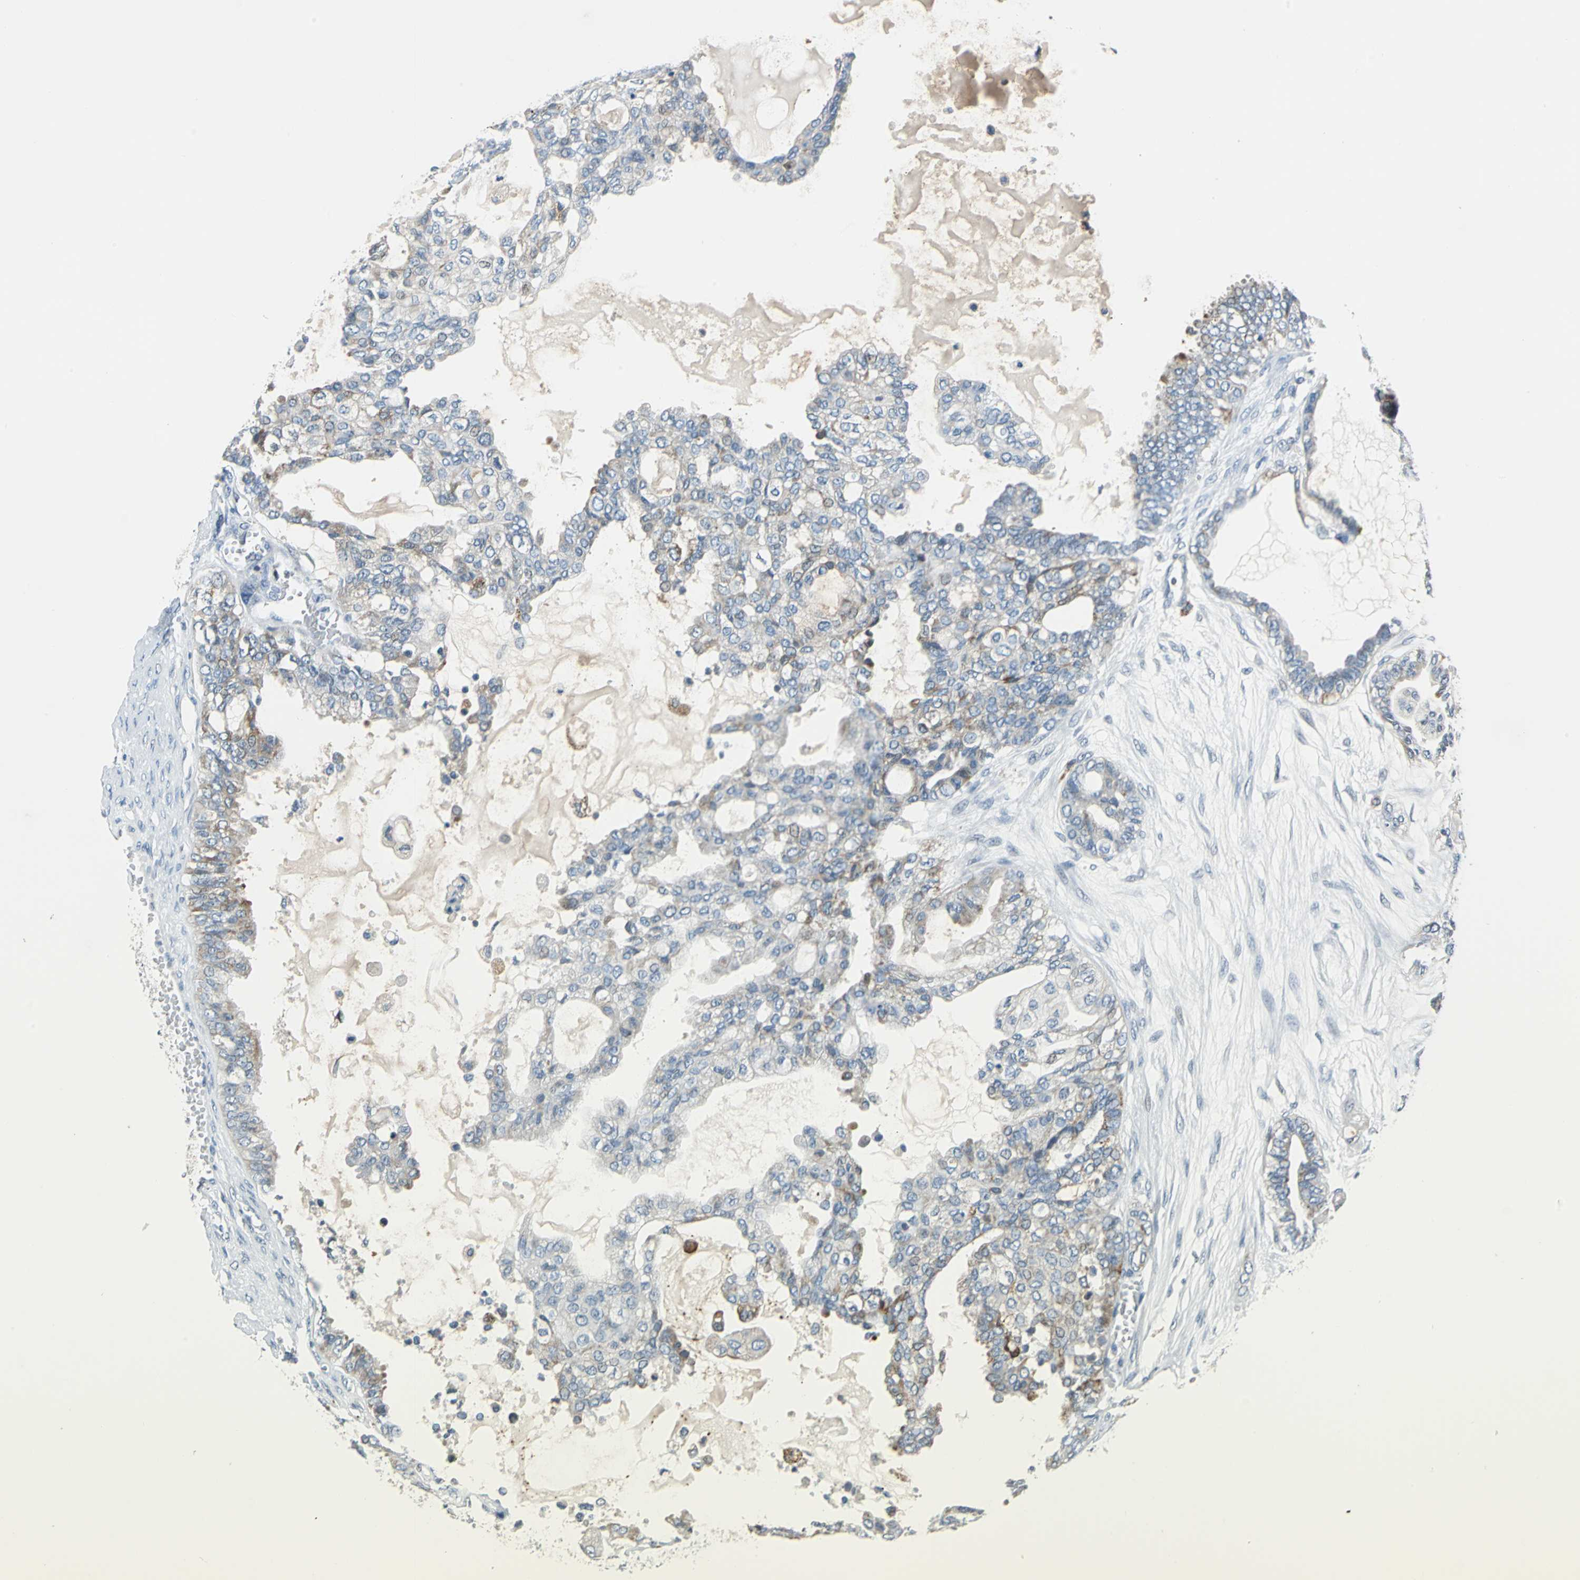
{"staining": {"intensity": "weak", "quantity": "25%-75%", "location": "cytoplasmic/membranous"}, "tissue": "ovarian cancer", "cell_type": "Tumor cells", "image_type": "cancer", "snomed": [{"axis": "morphology", "description": "Carcinoma, NOS"}, {"axis": "morphology", "description": "Carcinoma, endometroid"}, {"axis": "topography", "description": "Ovary"}], "caption": "DAB (3,3'-diaminobenzidine) immunohistochemical staining of human ovarian cancer displays weak cytoplasmic/membranous protein expression in about 25%-75% of tumor cells.", "gene": "HCFC2", "patient": {"sex": "female", "age": 50}}